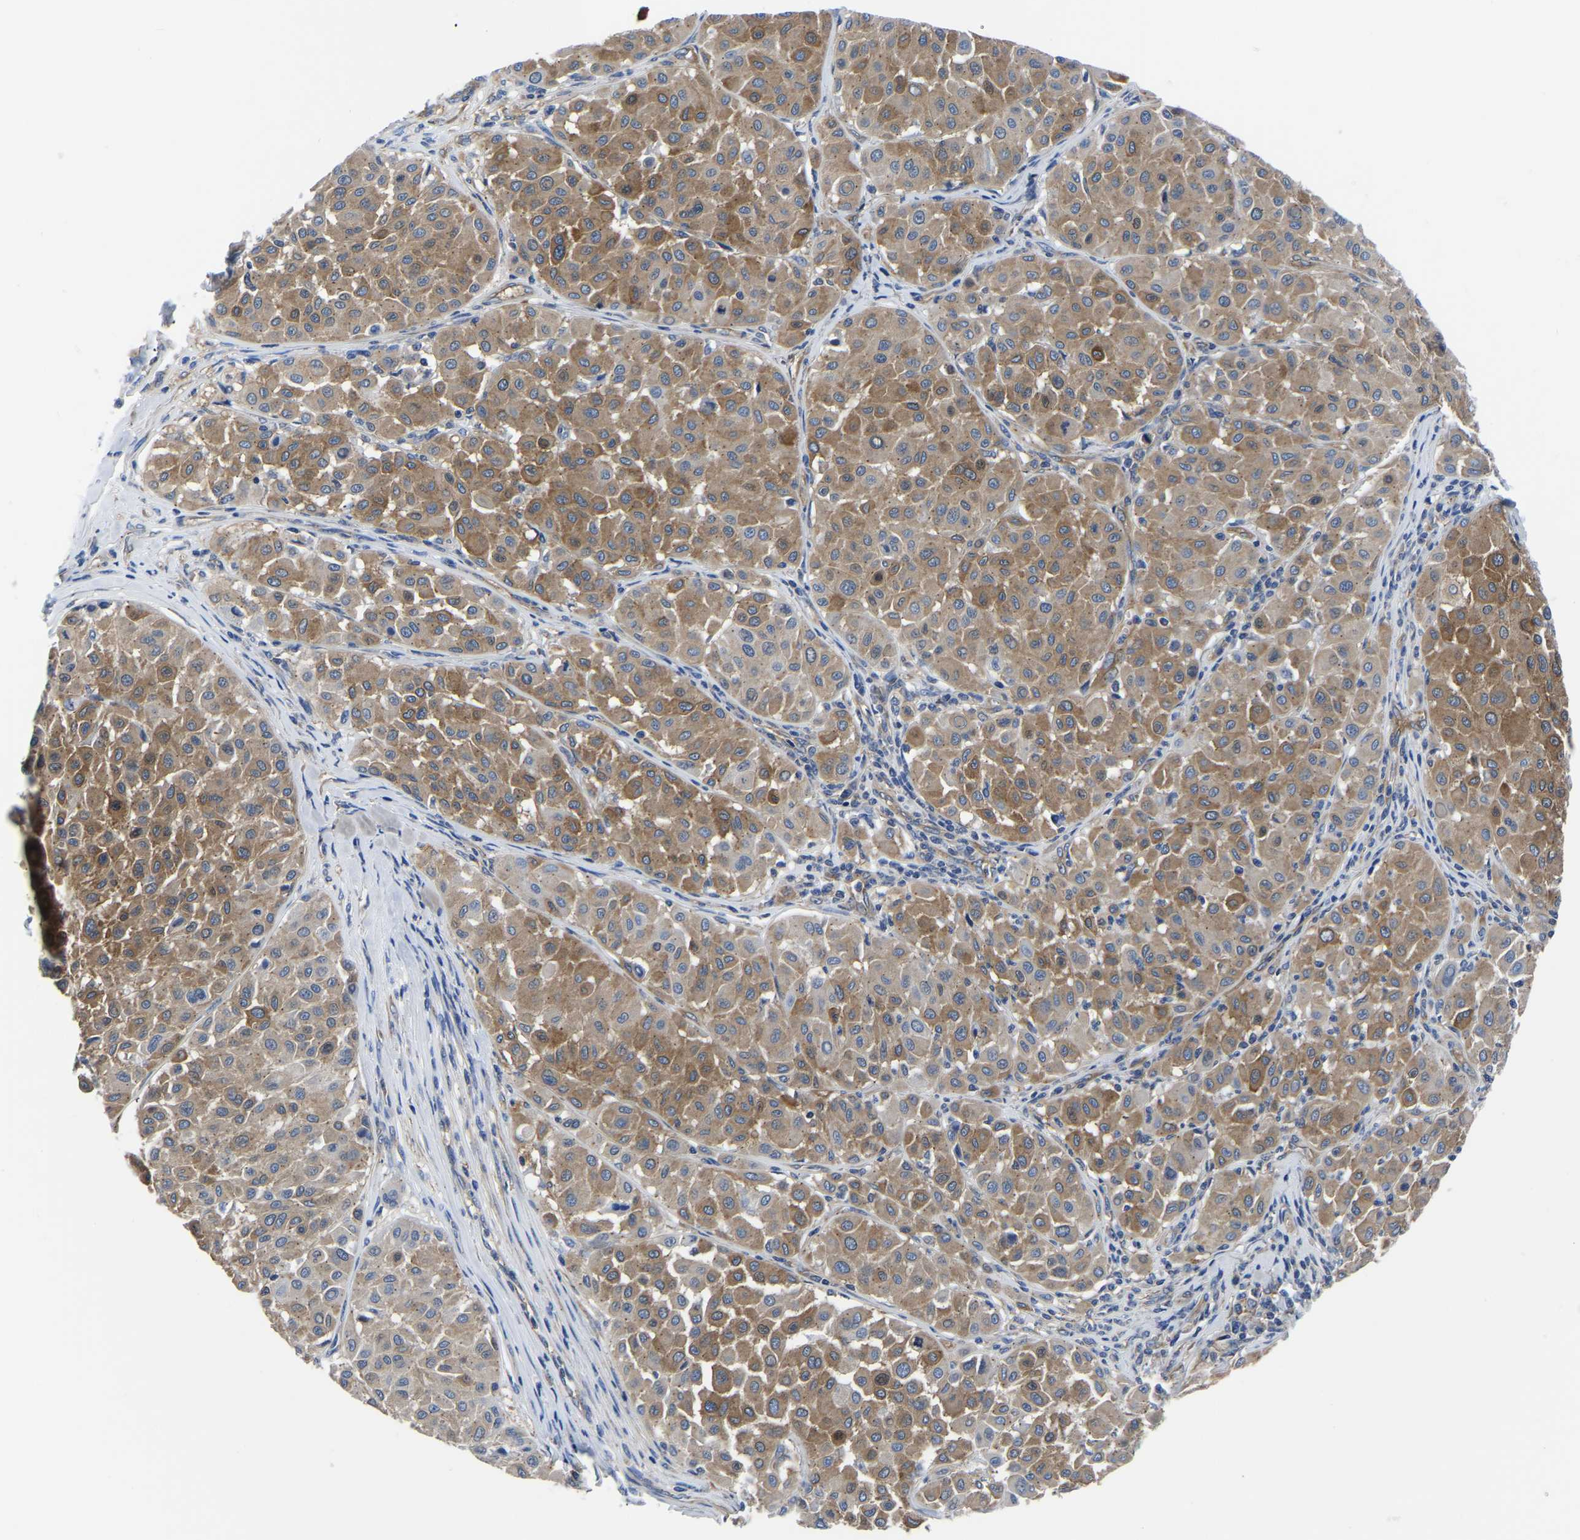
{"staining": {"intensity": "moderate", "quantity": ">75%", "location": "cytoplasmic/membranous"}, "tissue": "melanoma", "cell_type": "Tumor cells", "image_type": "cancer", "snomed": [{"axis": "morphology", "description": "Malignant melanoma, Metastatic site"}, {"axis": "topography", "description": "Soft tissue"}], "caption": "Brown immunohistochemical staining in human malignant melanoma (metastatic site) exhibits moderate cytoplasmic/membranous expression in about >75% of tumor cells. The staining was performed using DAB, with brown indicating positive protein expression. Nuclei are stained blue with hematoxylin.", "gene": "TFG", "patient": {"sex": "male", "age": 41}}